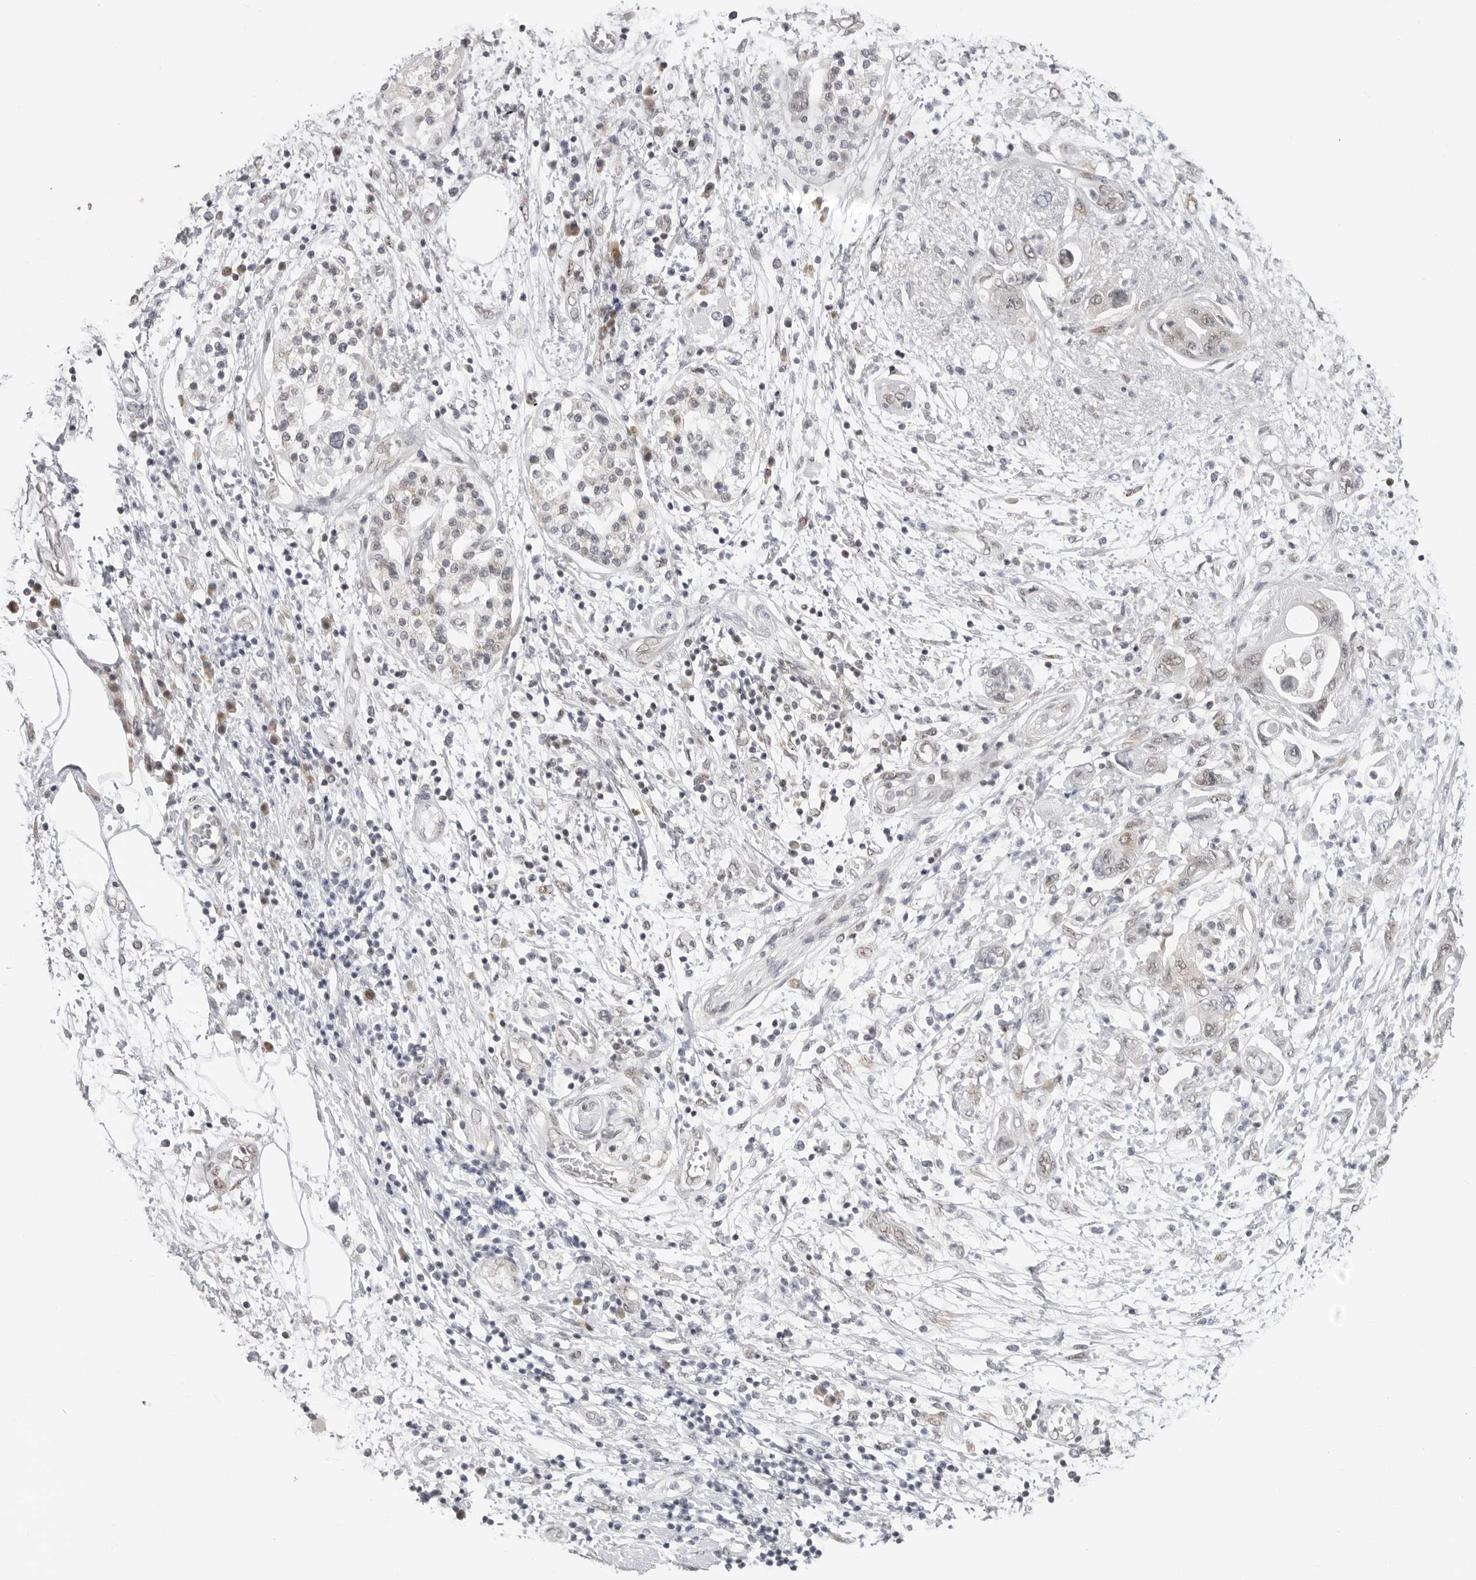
{"staining": {"intensity": "negative", "quantity": "none", "location": "none"}, "tissue": "pancreatic cancer", "cell_type": "Tumor cells", "image_type": "cancer", "snomed": [{"axis": "morphology", "description": "Adenocarcinoma, NOS"}, {"axis": "topography", "description": "Pancreas"}], "caption": "IHC histopathology image of neoplastic tissue: adenocarcinoma (pancreatic) stained with DAB (3,3'-diaminobenzidine) shows no significant protein expression in tumor cells.", "gene": "CASP7", "patient": {"sex": "female", "age": 73}}